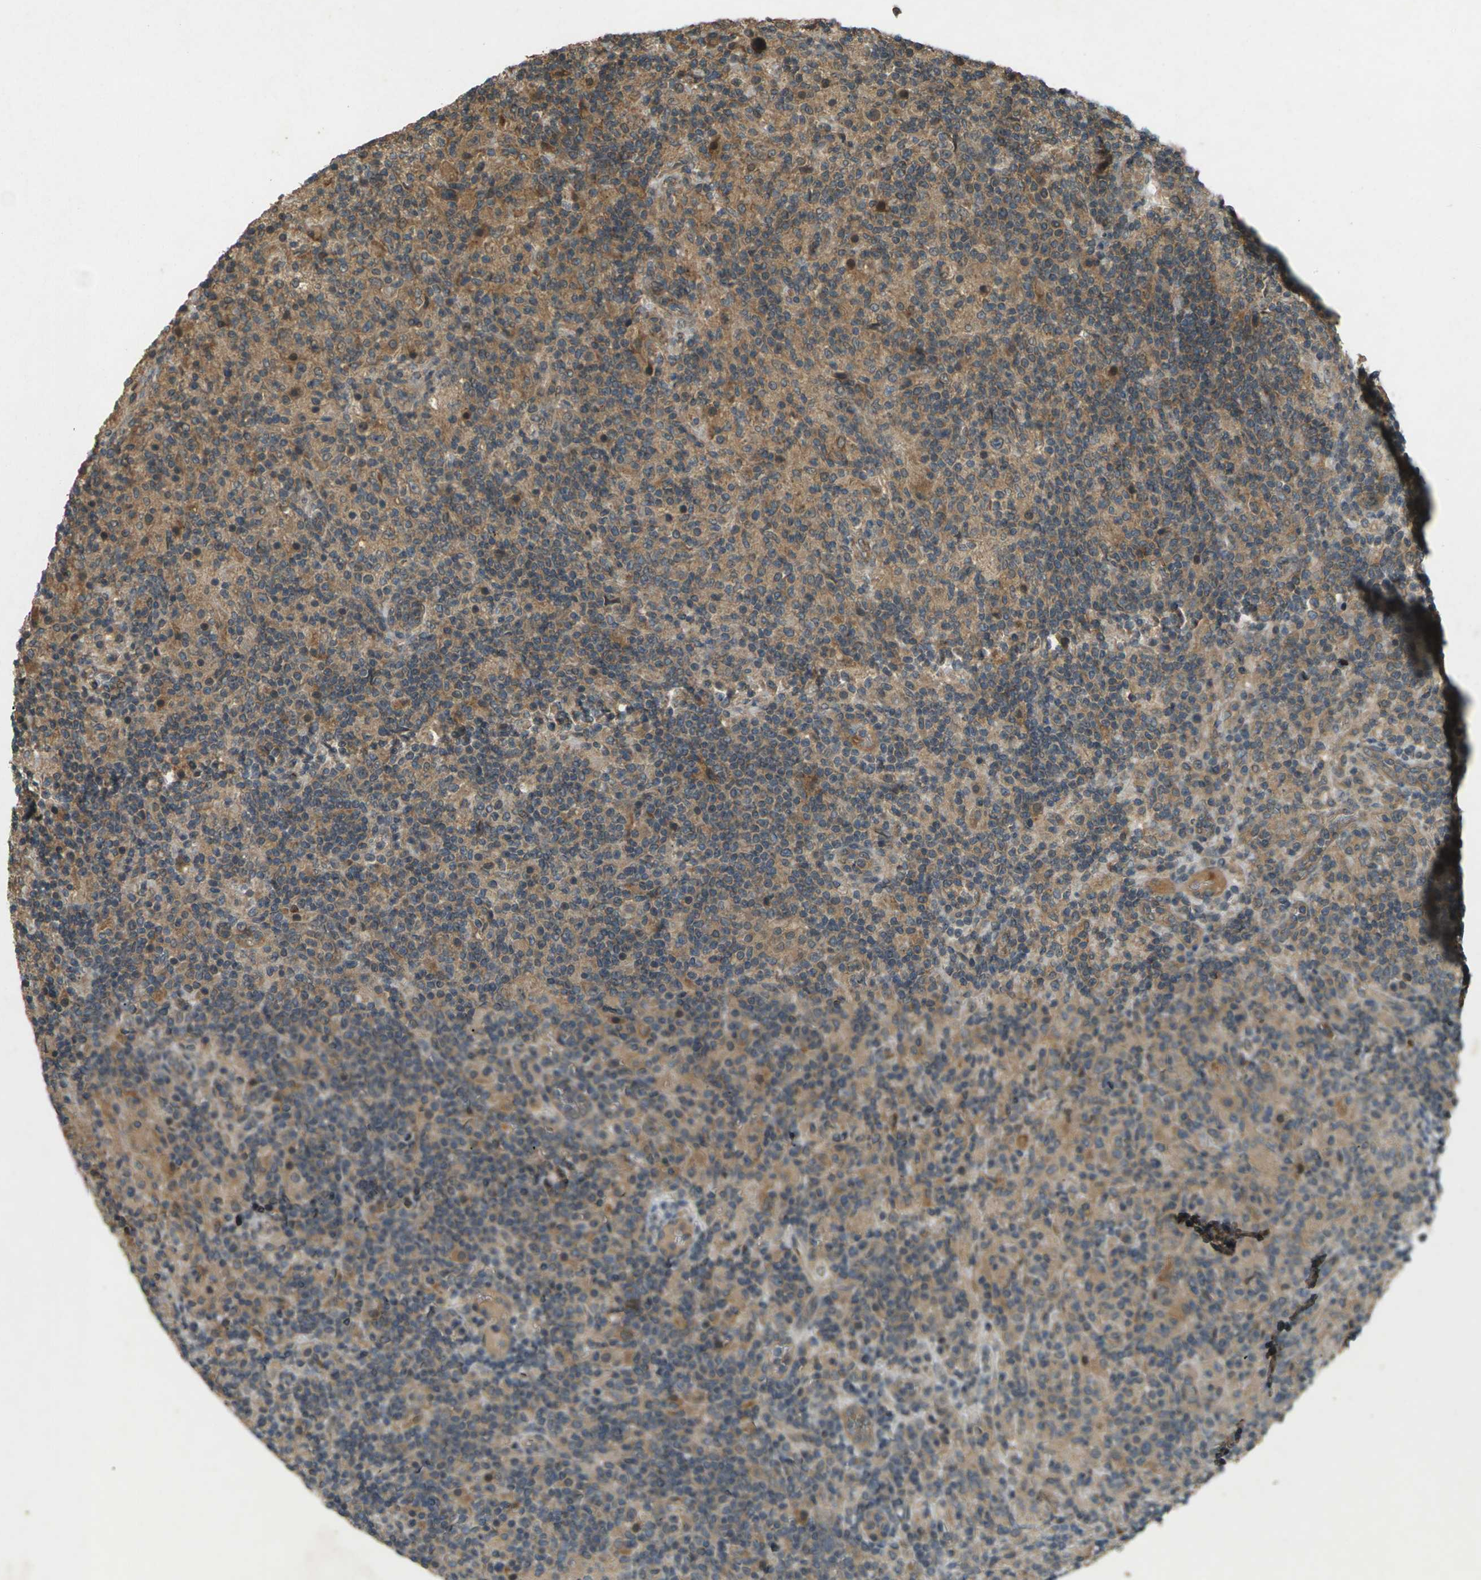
{"staining": {"intensity": "moderate", "quantity": ">75%", "location": "cytoplasmic/membranous"}, "tissue": "lymphoma", "cell_type": "Tumor cells", "image_type": "cancer", "snomed": [{"axis": "morphology", "description": "Hodgkin's disease, NOS"}, {"axis": "topography", "description": "Lymph node"}], "caption": "About >75% of tumor cells in human lymphoma demonstrate moderate cytoplasmic/membranous protein positivity as visualized by brown immunohistochemical staining.", "gene": "TAP1", "patient": {"sex": "male", "age": 70}}